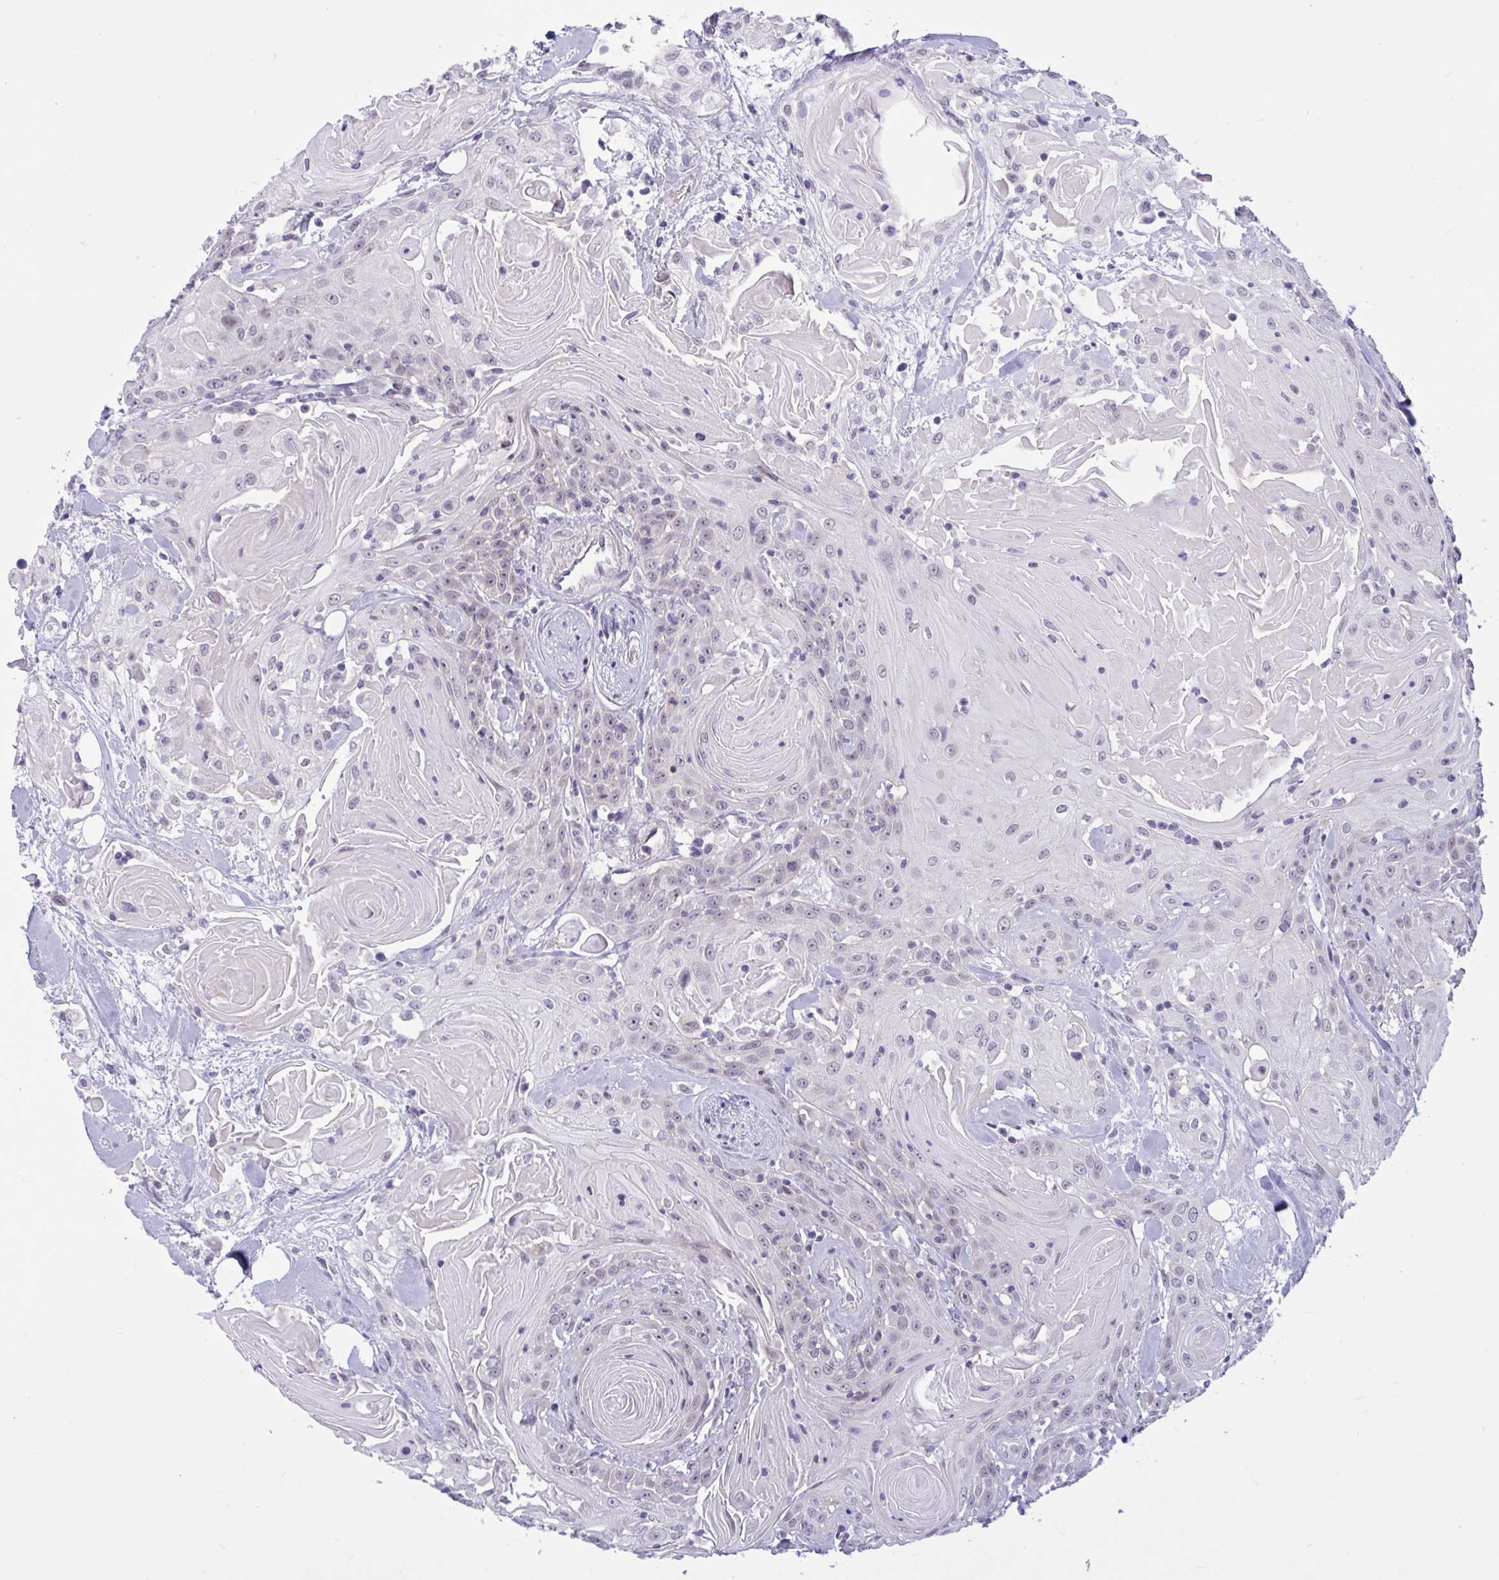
{"staining": {"intensity": "negative", "quantity": "none", "location": "none"}, "tissue": "head and neck cancer", "cell_type": "Tumor cells", "image_type": "cancer", "snomed": [{"axis": "morphology", "description": "Squamous cell carcinoma, NOS"}, {"axis": "topography", "description": "Head-Neck"}], "caption": "Immunohistochemical staining of head and neck cancer (squamous cell carcinoma) reveals no significant expression in tumor cells.", "gene": "CNGB3", "patient": {"sex": "female", "age": 84}}